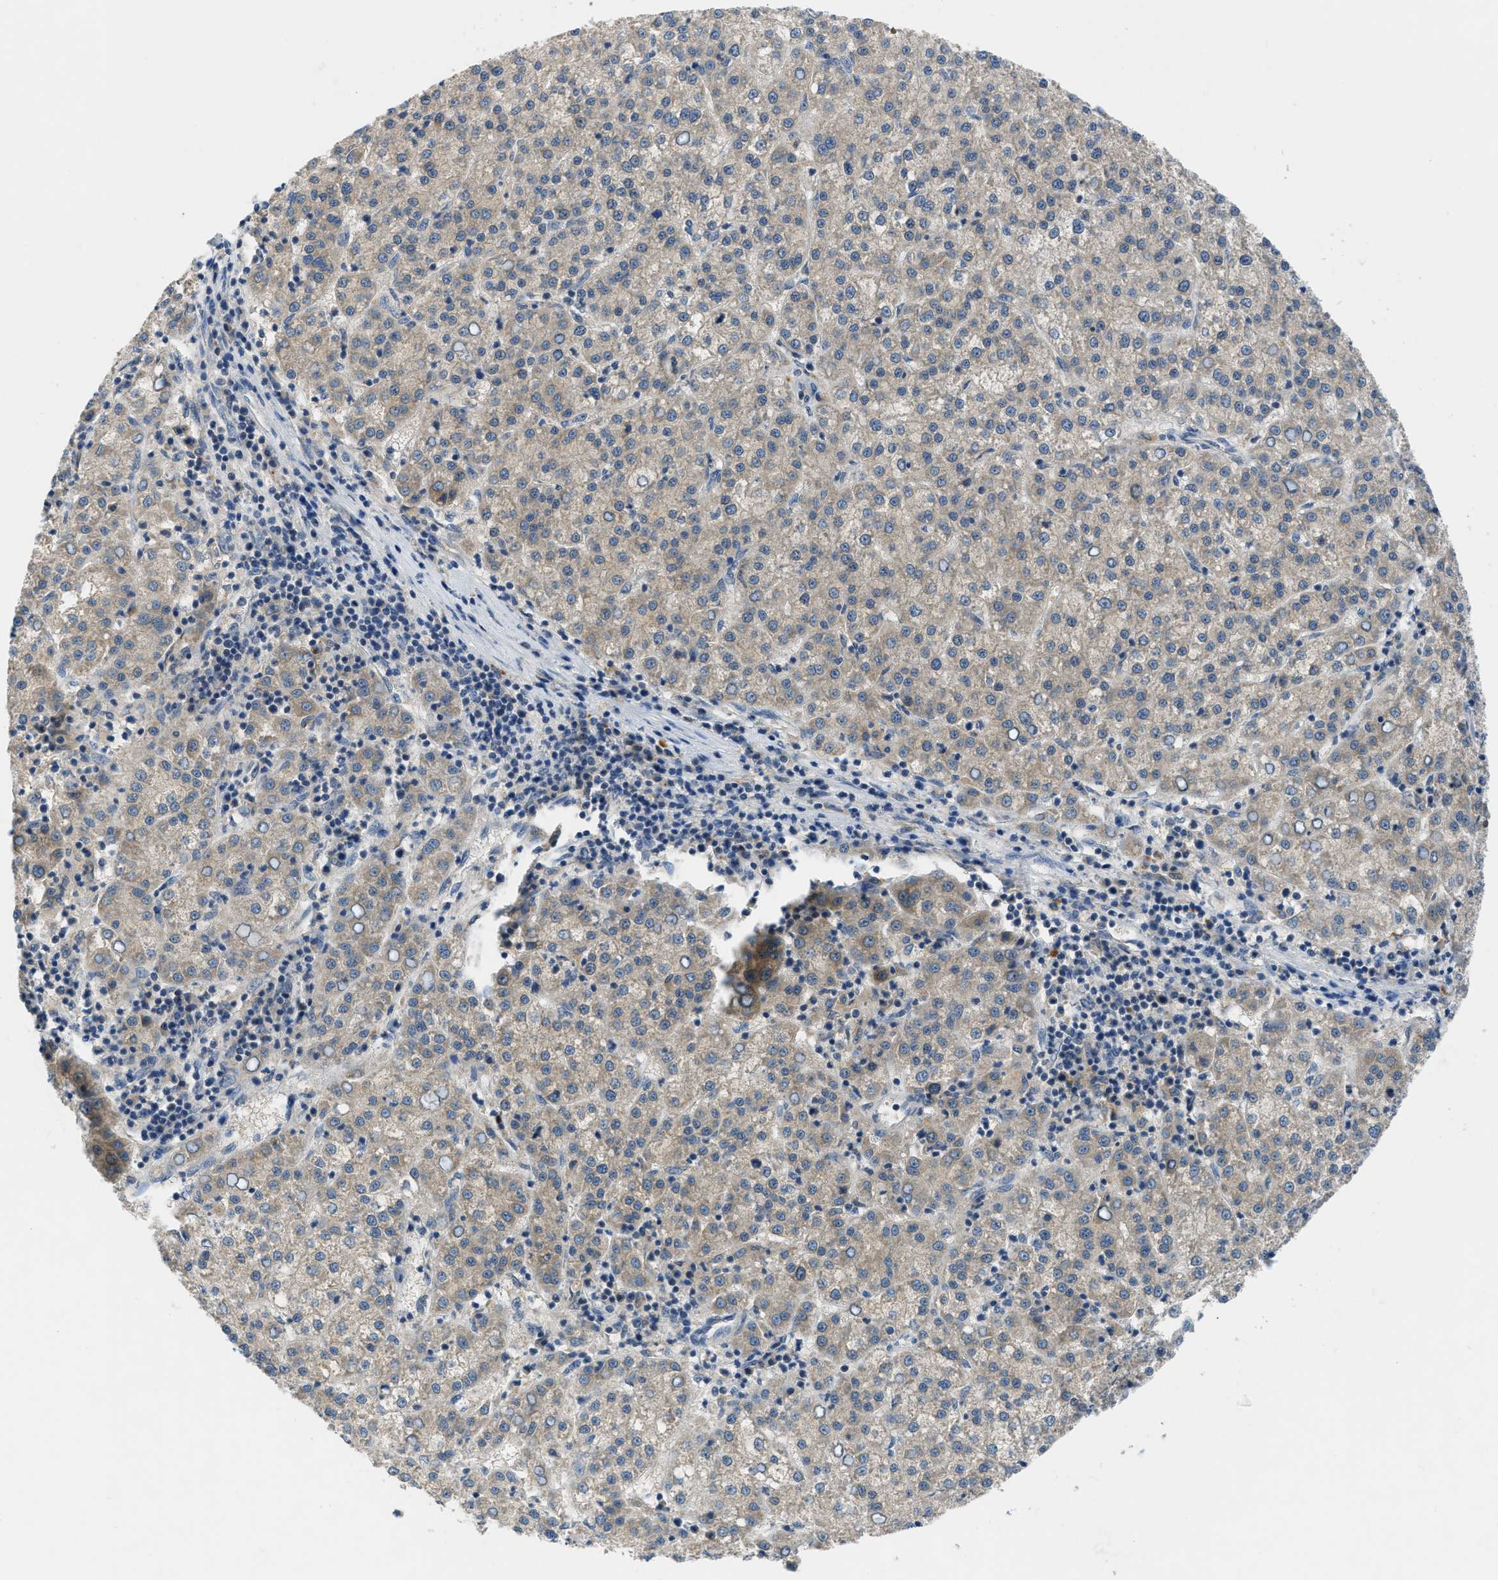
{"staining": {"intensity": "weak", "quantity": ">75%", "location": "cytoplasmic/membranous"}, "tissue": "liver cancer", "cell_type": "Tumor cells", "image_type": "cancer", "snomed": [{"axis": "morphology", "description": "Carcinoma, Hepatocellular, NOS"}, {"axis": "topography", "description": "Liver"}], "caption": "A micrograph of human hepatocellular carcinoma (liver) stained for a protein reveals weak cytoplasmic/membranous brown staining in tumor cells.", "gene": "PDE7A", "patient": {"sex": "female", "age": 58}}